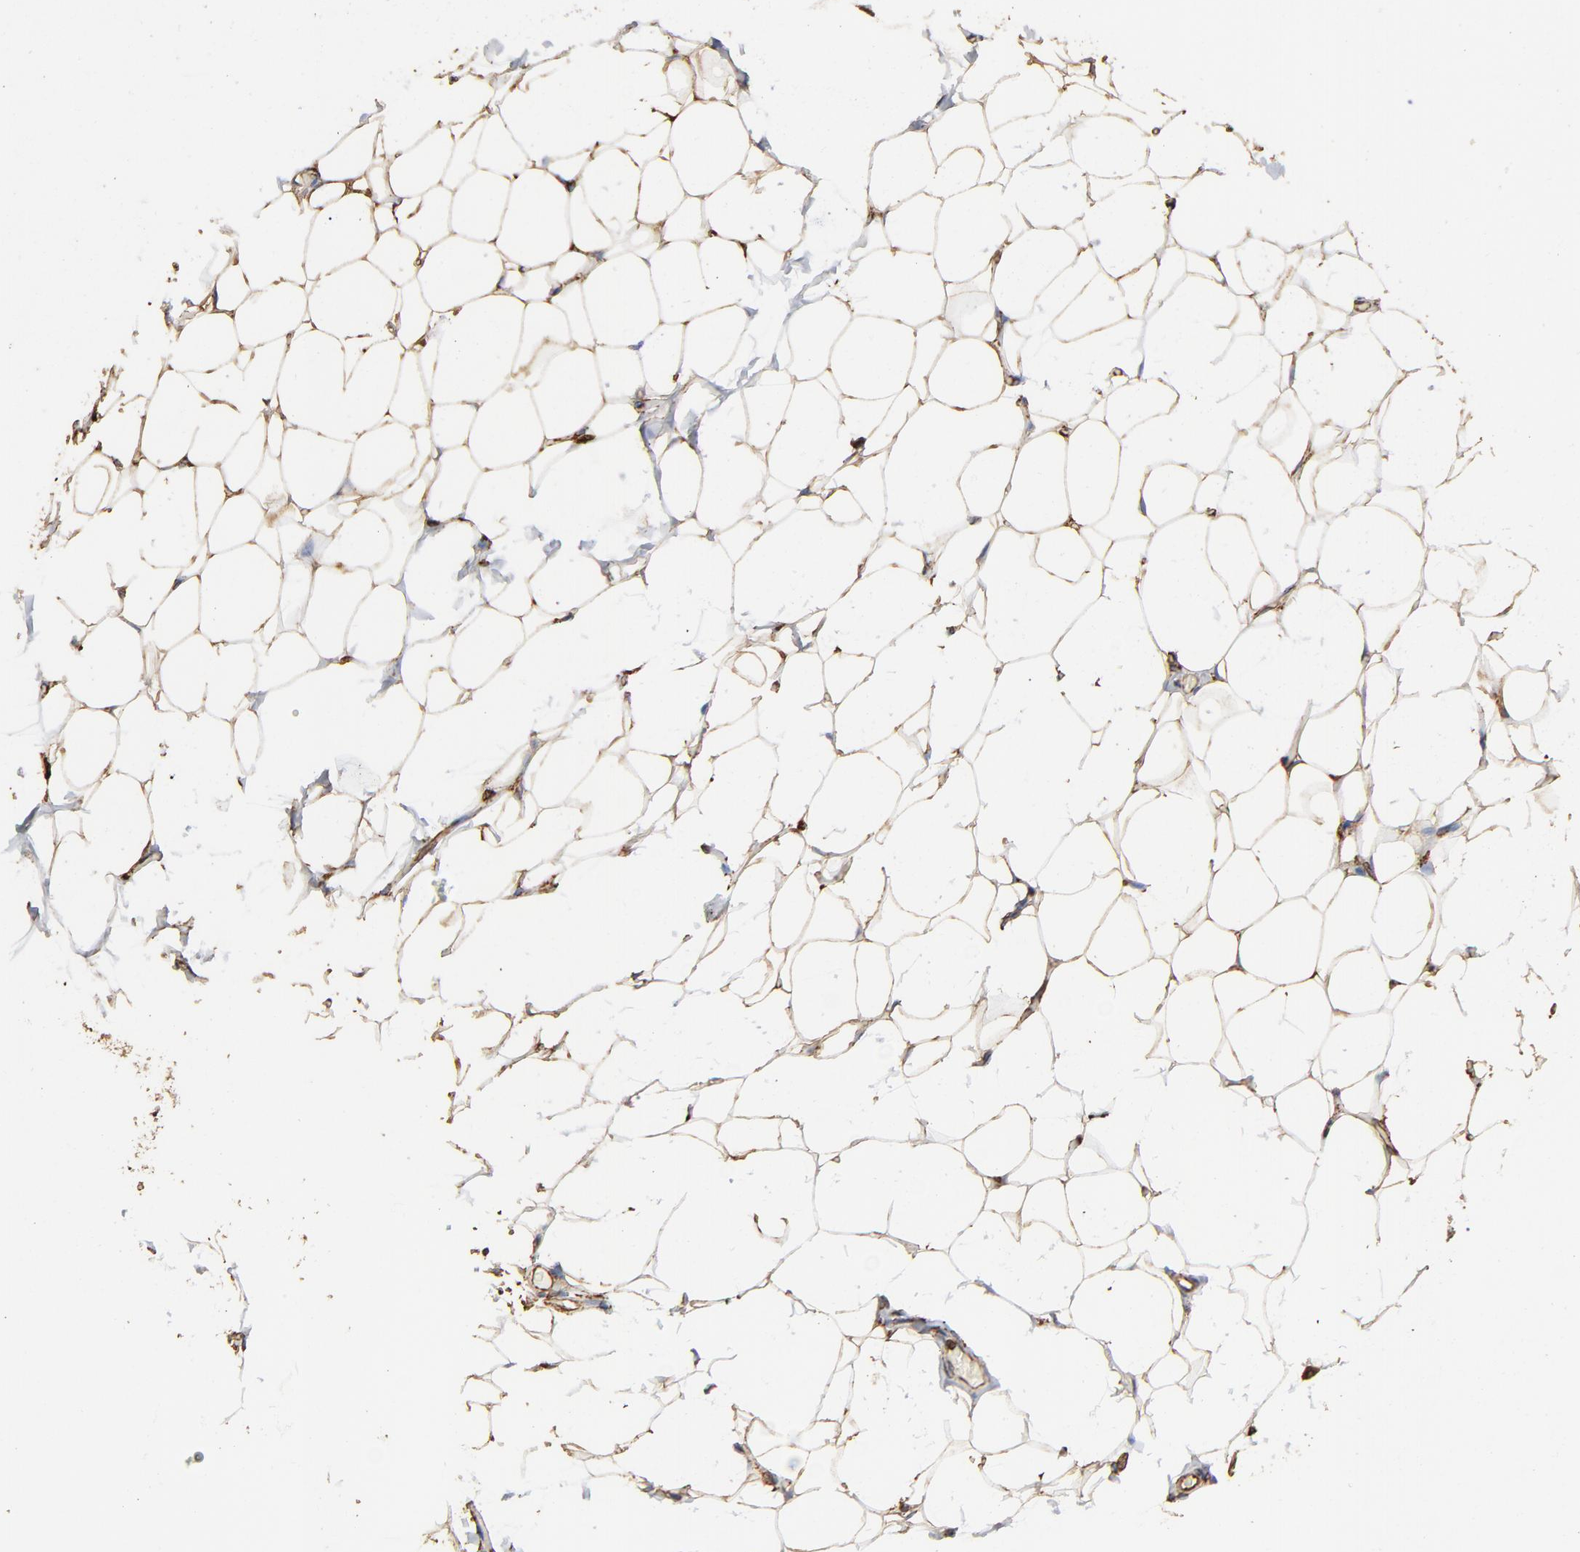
{"staining": {"intensity": "moderate", "quantity": ">75%", "location": "cytoplasmic/membranous"}, "tissue": "adipose tissue", "cell_type": "Adipocytes", "image_type": "normal", "snomed": [{"axis": "morphology", "description": "Normal tissue, NOS"}, {"axis": "topography", "description": "Soft tissue"}], "caption": "The photomicrograph reveals staining of unremarkable adipose tissue, revealing moderate cytoplasmic/membranous protein expression (brown color) within adipocytes.", "gene": "PDIA3", "patient": {"sex": "male", "age": 26}}